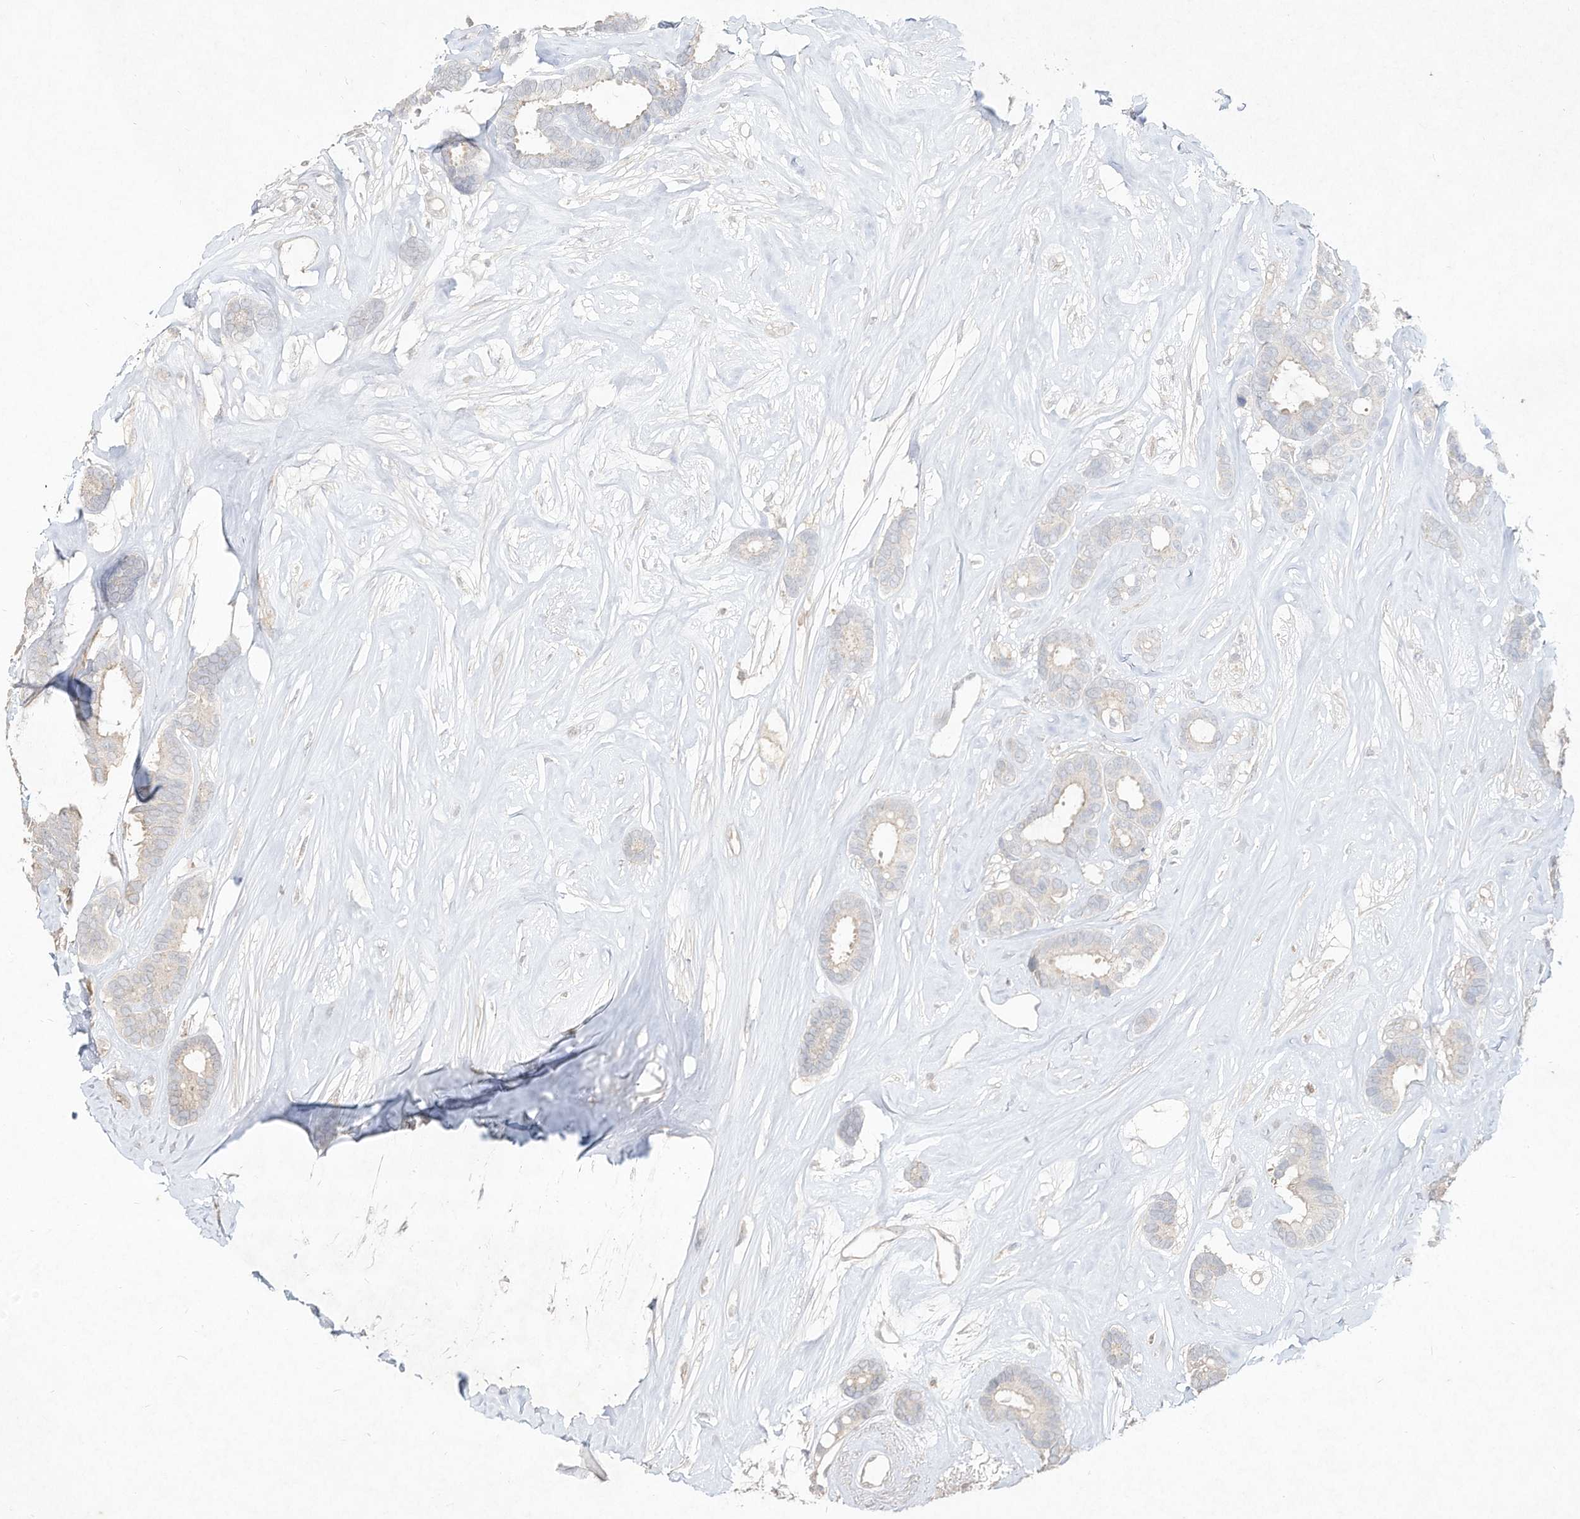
{"staining": {"intensity": "negative", "quantity": "none", "location": "none"}, "tissue": "breast cancer", "cell_type": "Tumor cells", "image_type": "cancer", "snomed": [{"axis": "morphology", "description": "Duct carcinoma"}, {"axis": "topography", "description": "Breast"}], "caption": "The immunohistochemistry image has no significant positivity in tumor cells of breast cancer tissue. Nuclei are stained in blue.", "gene": "DYNC1I2", "patient": {"sex": "female", "age": 87}}